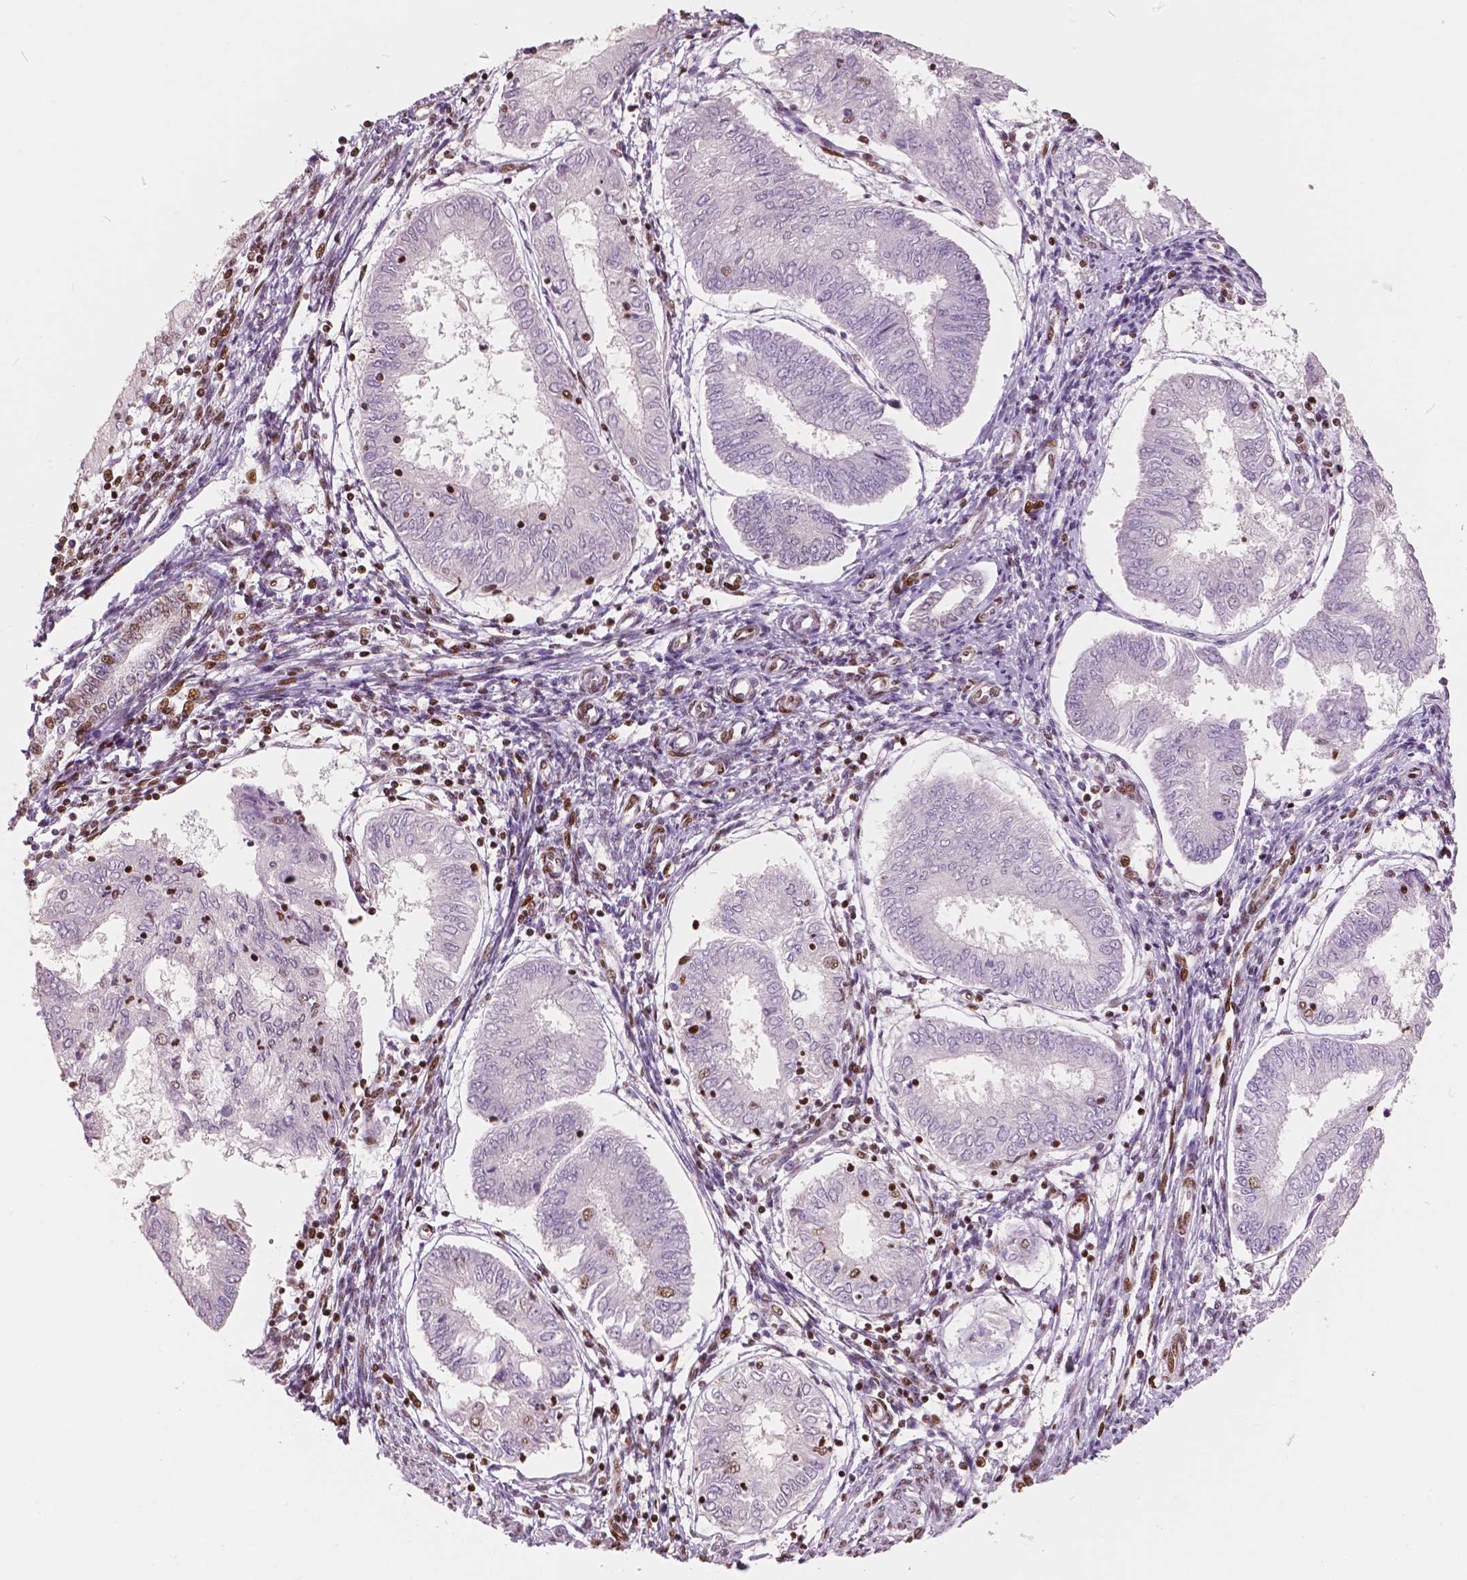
{"staining": {"intensity": "negative", "quantity": "none", "location": "none"}, "tissue": "endometrial cancer", "cell_type": "Tumor cells", "image_type": "cancer", "snomed": [{"axis": "morphology", "description": "Adenocarcinoma, NOS"}, {"axis": "topography", "description": "Endometrium"}], "caption": "Immunohistochemical staining of endometrial cancer (adenocarcinoma) reveals no significant expression in tumor cells.", "gene": "BRD4", "patient": {"sex": "female", "age": 68}}